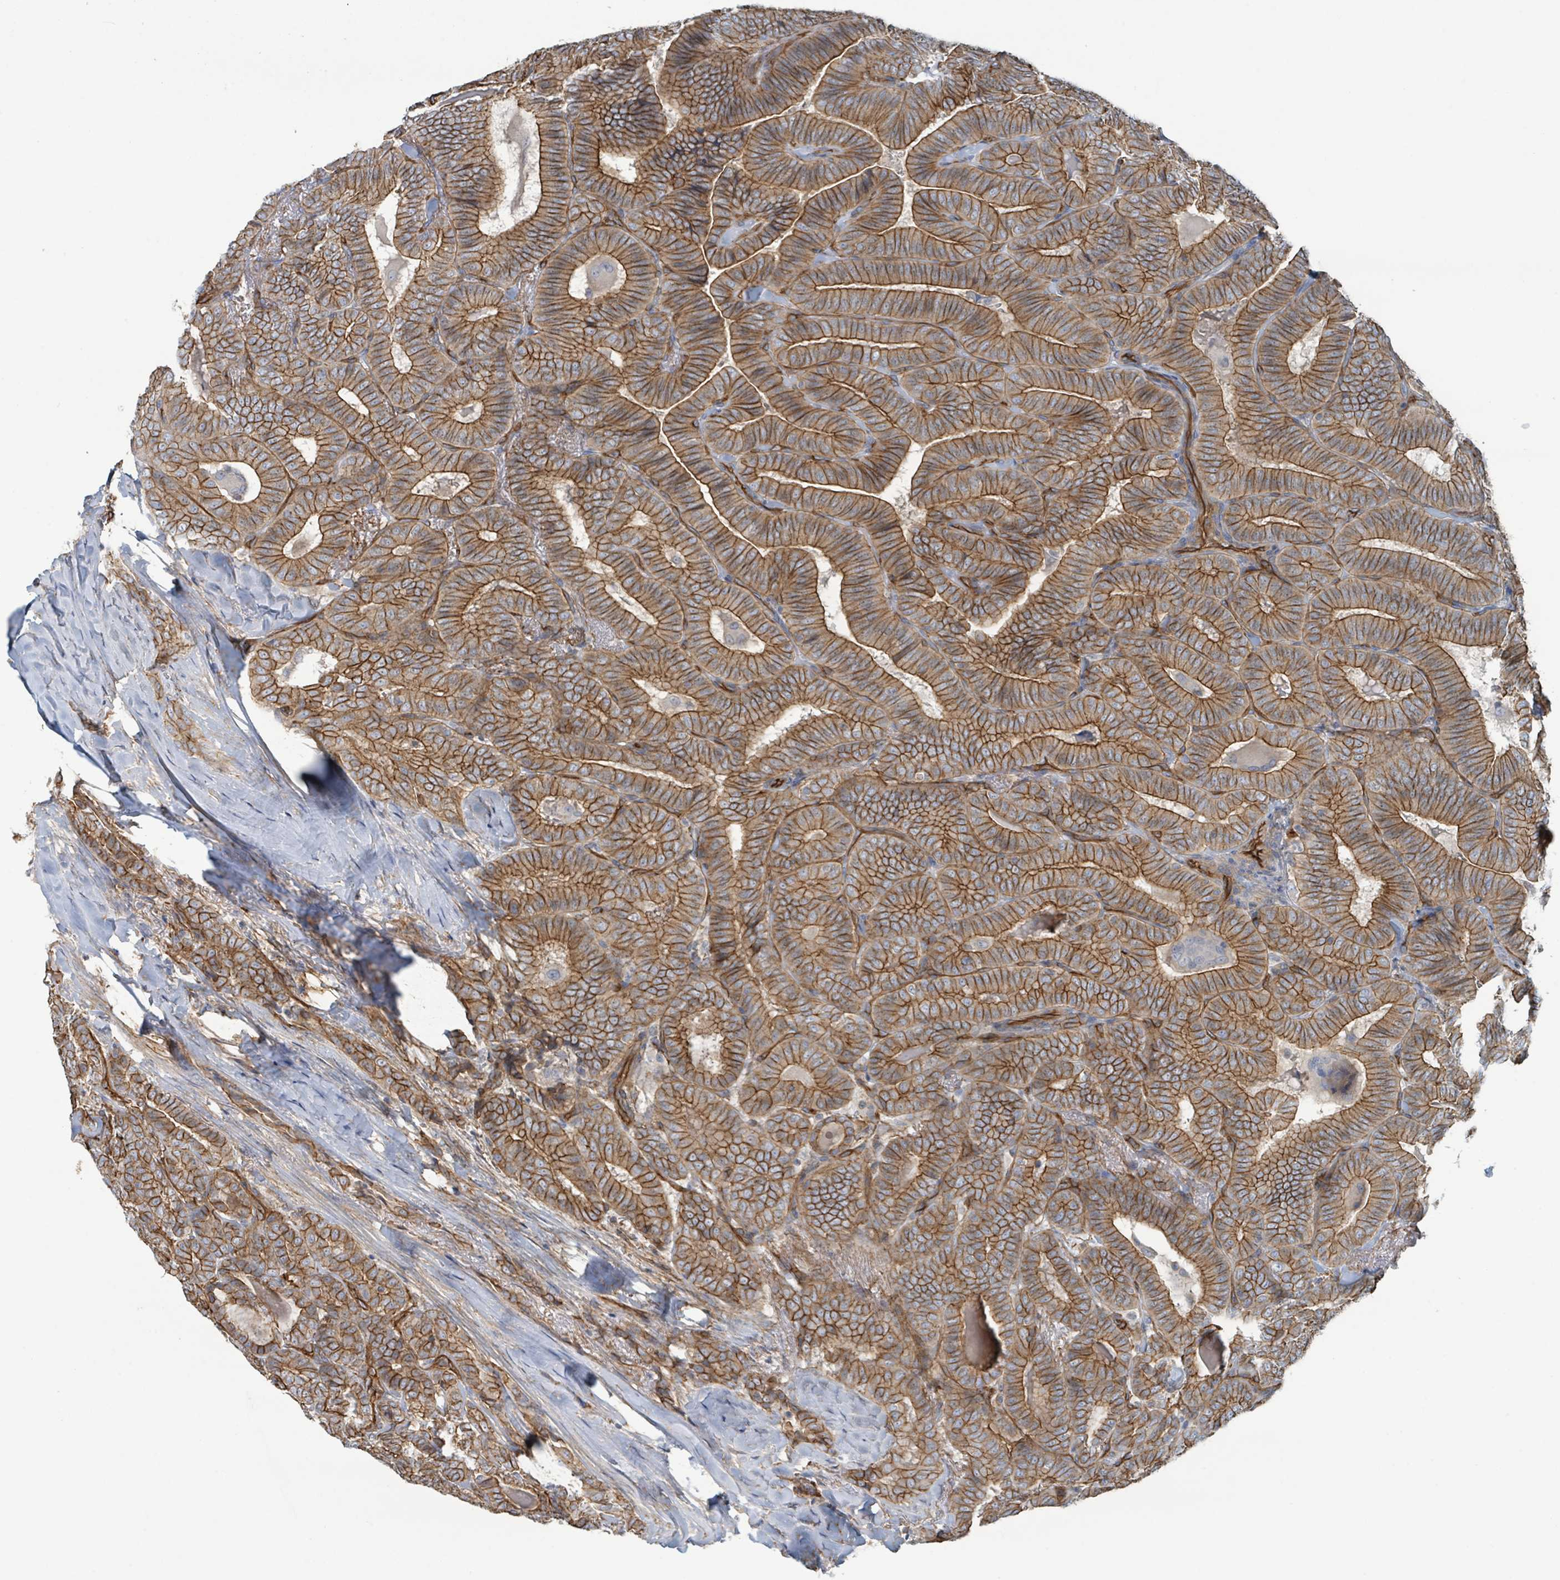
{"staining": {"intensity": "moderate", "quantity": ">75%", "location": "cytoplasmic/membranous"}, "tissue": "thyroid cancer", "cell_type": "Tumor cells", "image_type": "cancer", "snomed": [{"axis": "morphology", "description": "Papillary adenocarcinoma, NOS"}, {"axis": "topography", "description": "Thyroid gland"}], "caption": "This histopathology image demonstrates thyroid papillary adenocarcinoma stained with immunohistochemistry (IHC) to label a protein in brown. The cytoplasmic/membranous of tumor cells show moderate positivity for the protein. Nuclei are counter-stained blue.", "gene": "LDOC1", "patient": {"sex": "male", "age": 61}}